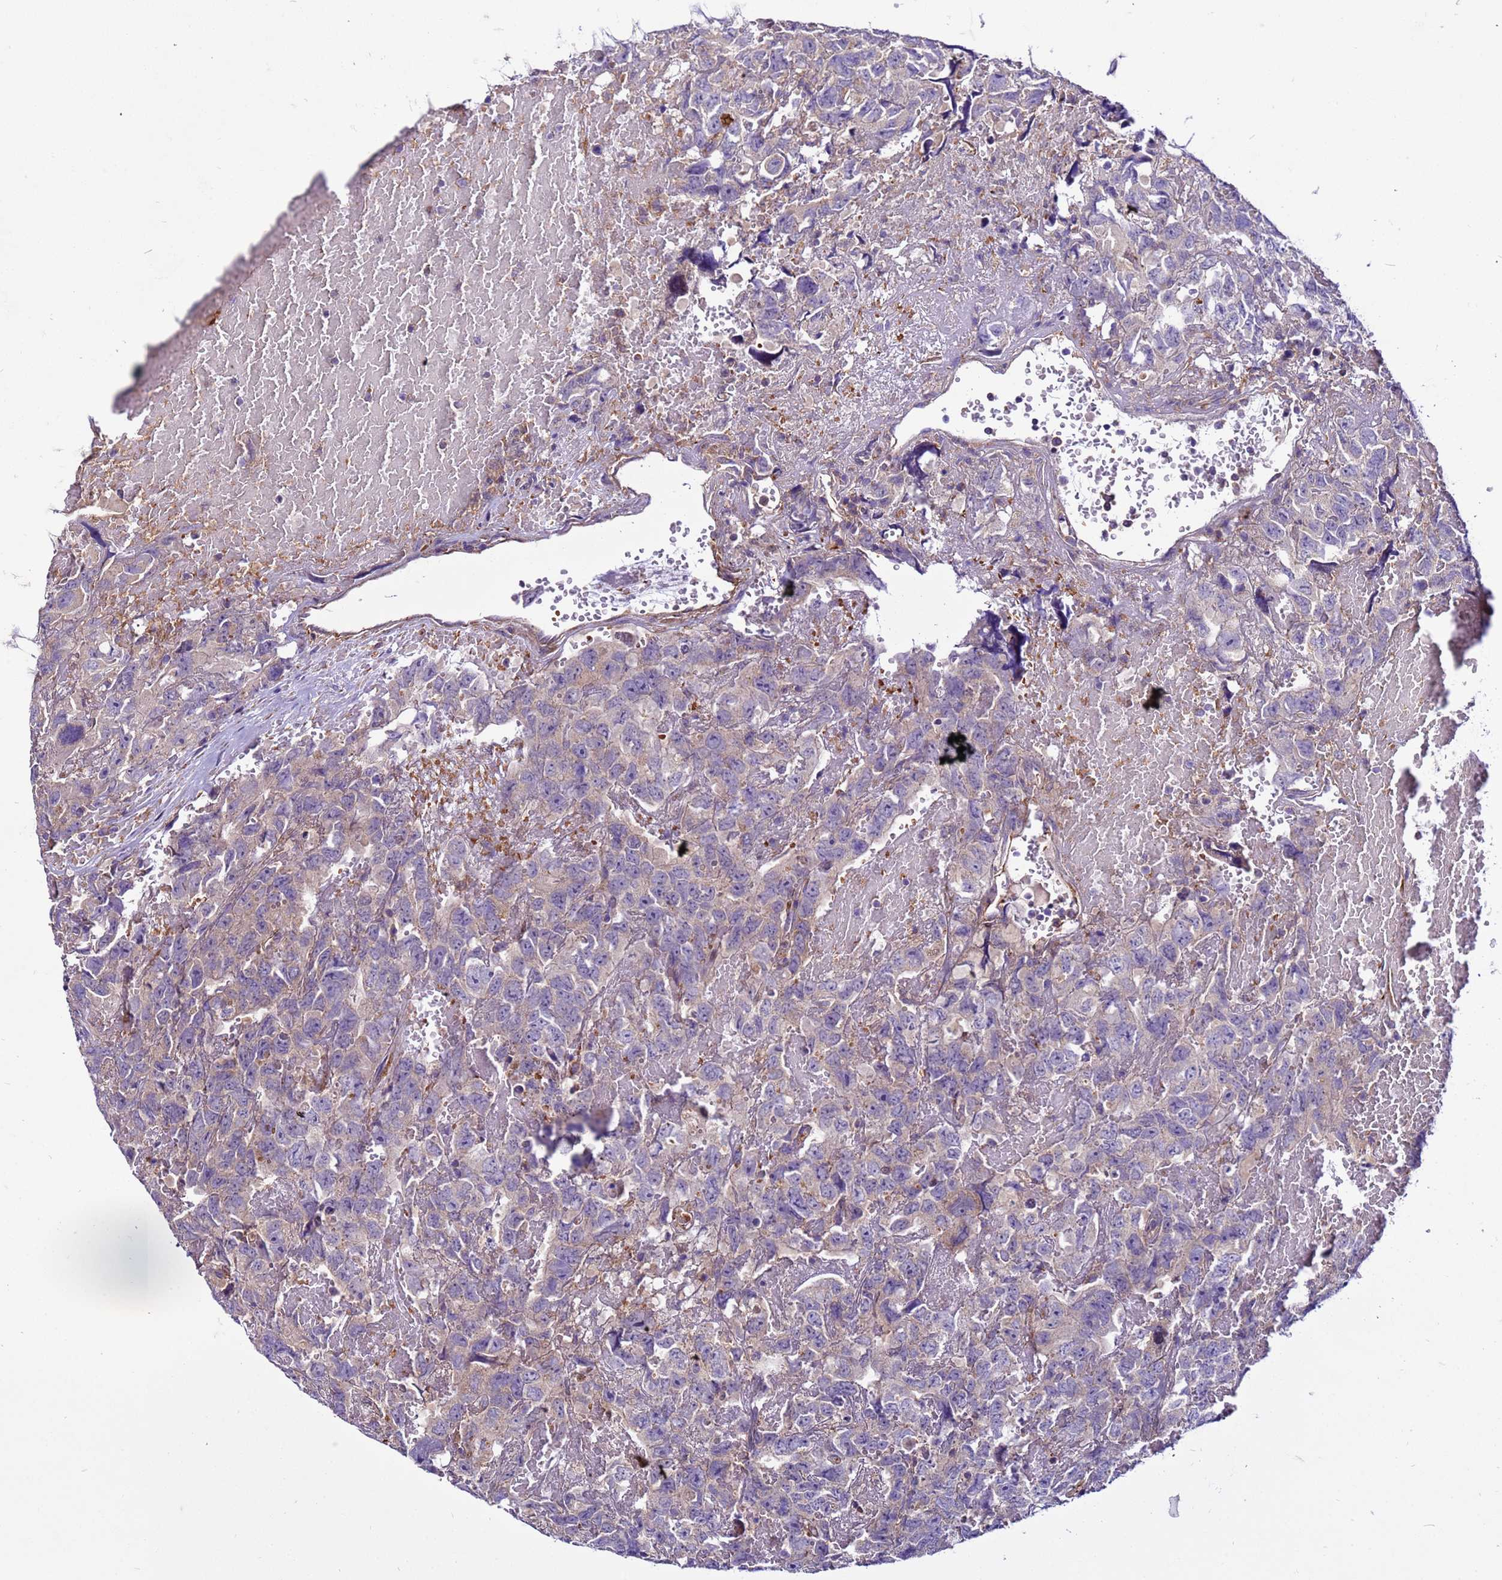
{"staining": {"intensity": "weak", "quantity": "<25%", "location": "cytoplasmic/membranous"}, "tissue": "testis cancer", "cell_type": "Tumor cells", "image_type": "cancer", "snomed": [{"axis": "morphology", "description": "Carcinoma, Embryonal, NOS"}, {"axis": "topography", "description": "Testis"}], "caption": "Immunohistochemistry image of neoplastic tissue: testis cancer (embryonal carcinoma) stained with DAB (3,3'-diaminobenzidine) exhibits no significant protein staining in tumor cells.", "gene": "PKD1", "patient": {"sex": "male", "age": 45}}